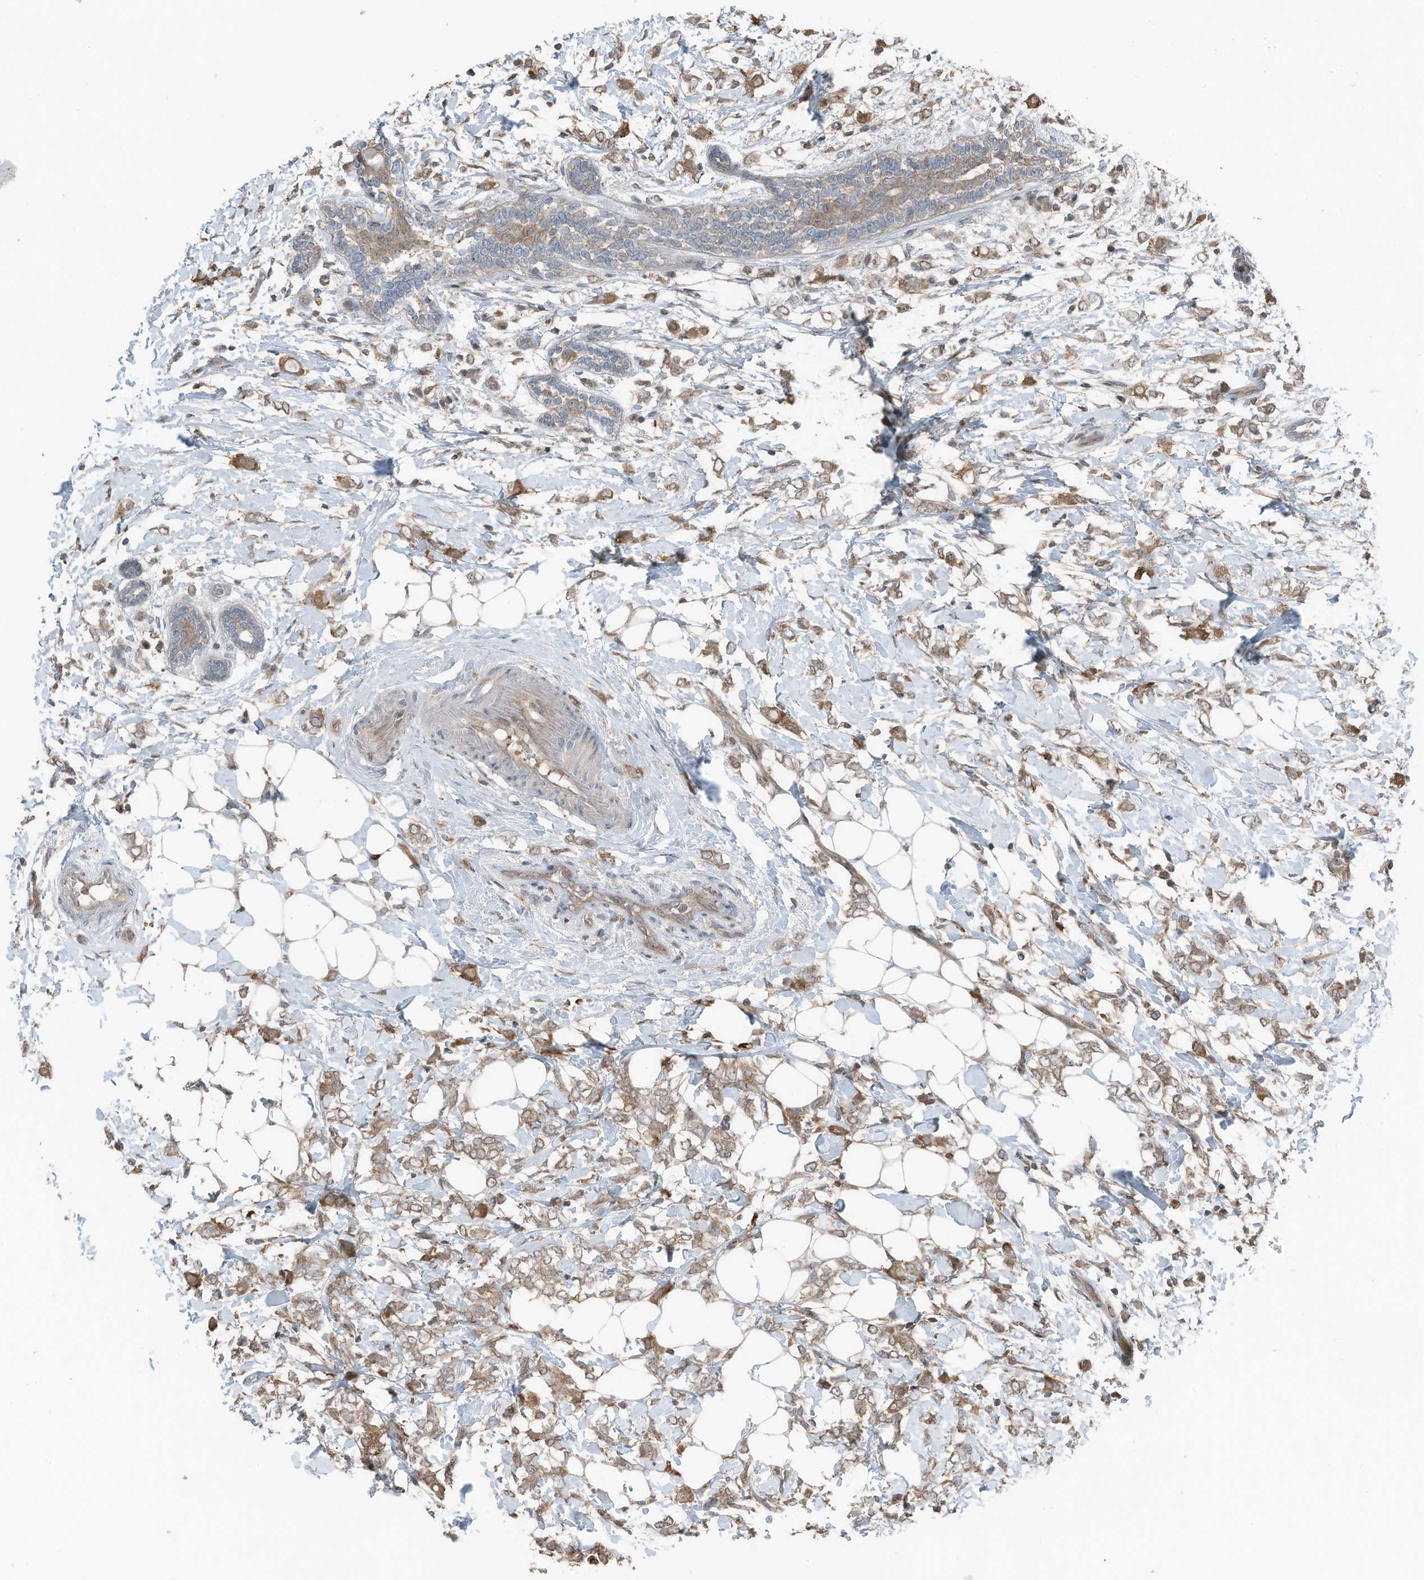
{"staining": {"intensity": "moderate", "quantity": ">75%", "location": "cytoplasmic/membranous"}, "tissue": "breast cancer", "cell_type": "Tumor cells", "image_type": "cancer", "snomed": [{"axis": "morphology", "description": "Normal tissue, NOS"}, {"axis": "morphology", "description": "Lobular carcinoma"}, {"axis": "topography", "description": "Breast"}], "caption": "About >75% of tumor cells in human breast cancer (lobular carcinoma) exhibit moderate cytoplasmic/membranous protein staining as visualized by brown immunohistochemical staining.", "gene": "TXNDC9", "patient": {"sex": "female", "age": 47}}